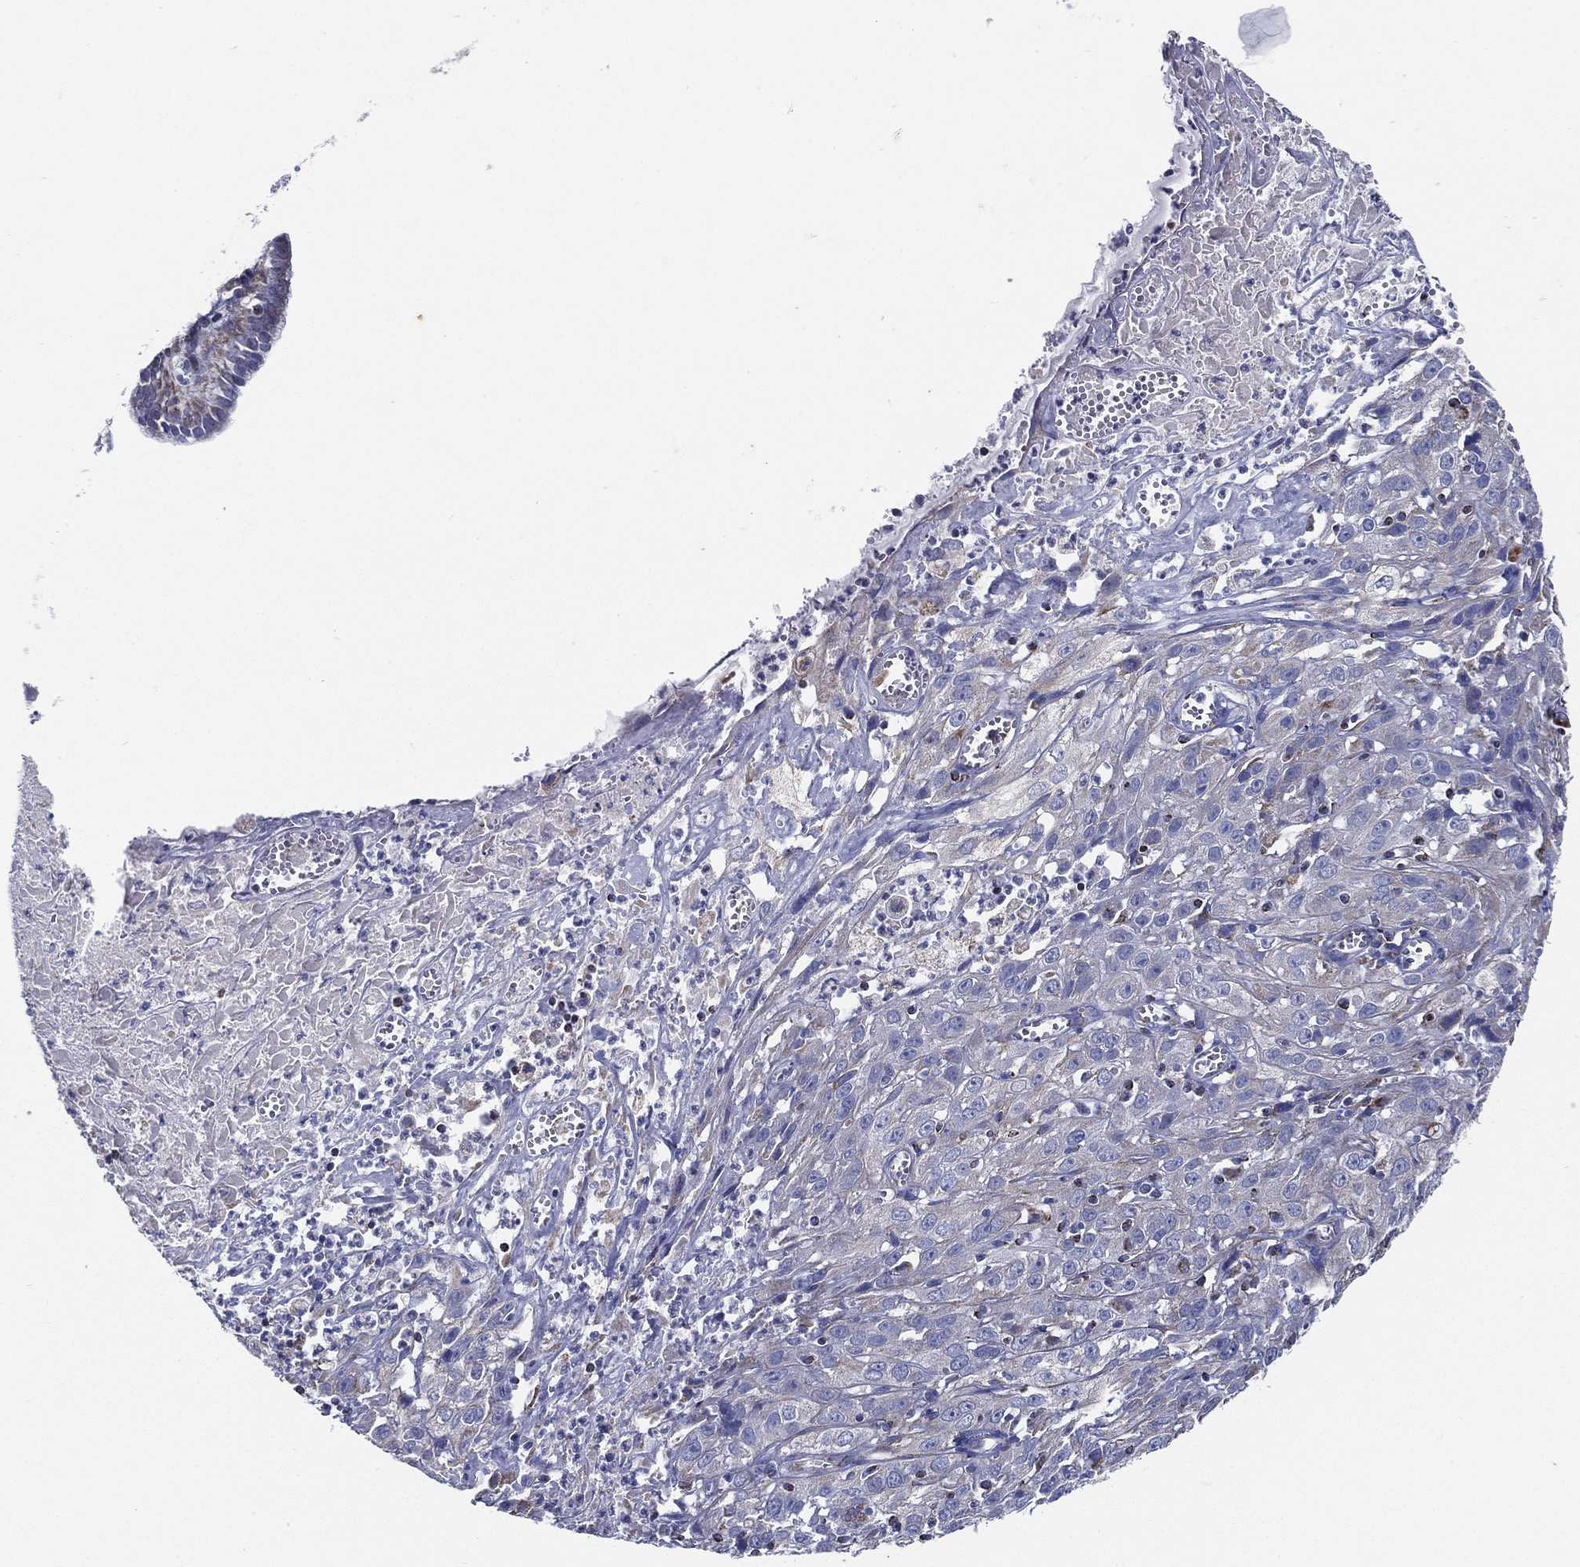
{"staining": {"intensity": "negative", "quantity": "none", "location": "none"}, "tissue": "cervical cancer", "cell_type": "Tumor cells", "image_type": "cancer", "snomed": [{"axis": "morphology", "description": "Squamous cell carcinoma, NOS"}, {"axis": "topography", "description": "Cervix"}], "caption": "Tumor cells show no significant protein expression in cervical cancer (squamous cell carcinoma).", "gene": "SFXN1", "patient": {"sex": "female", "age": 32}}